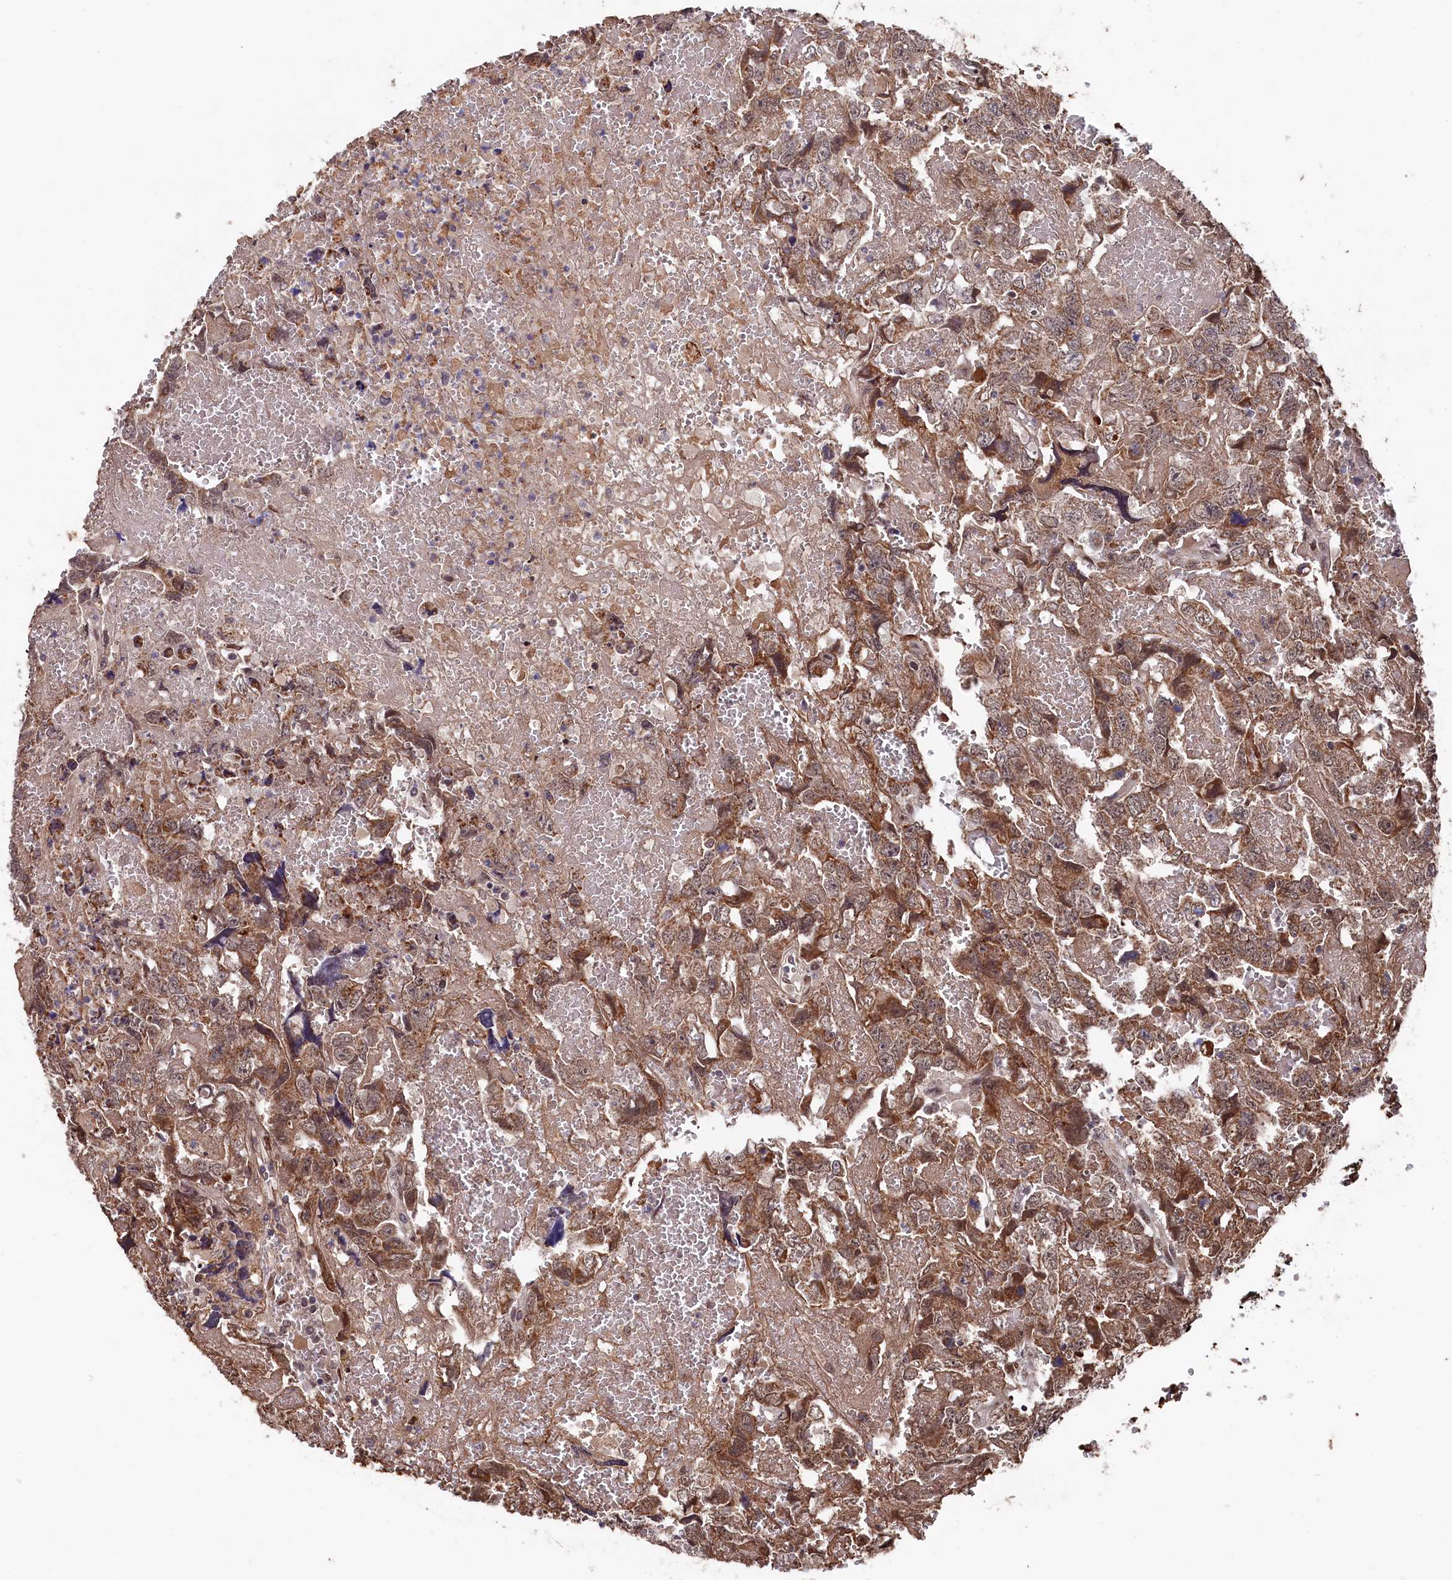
{"staining": {"intensity": "moderate", "quantity": ">75%", "location": "cytoplasmic/membranous,nuclear"}, "tissue": "testis cancer", "cell_type": "Tumor cells", "image_type": "cancer", "snomed": [{"axis": "morphology", "description": "Carcinoma, Embryonal, NOS"}, {"axis": "topography", "description": "Testis"}], "caption": "High-magnification brightfield microscopy of embryonal carcinoma (testis) stained with DAB (3,3'-diaminobenzidine) (brown) and counterstained with hematoxylin (blue). tumor cells exhibit moderate cytoplasmic/membranous and nuclear positivity is present in about>75% of cells. (Brightfield microscopy of DAB IHC at high magnification).", "gene": "CLPX", "patient": {"sex": "male", "age": 45}}